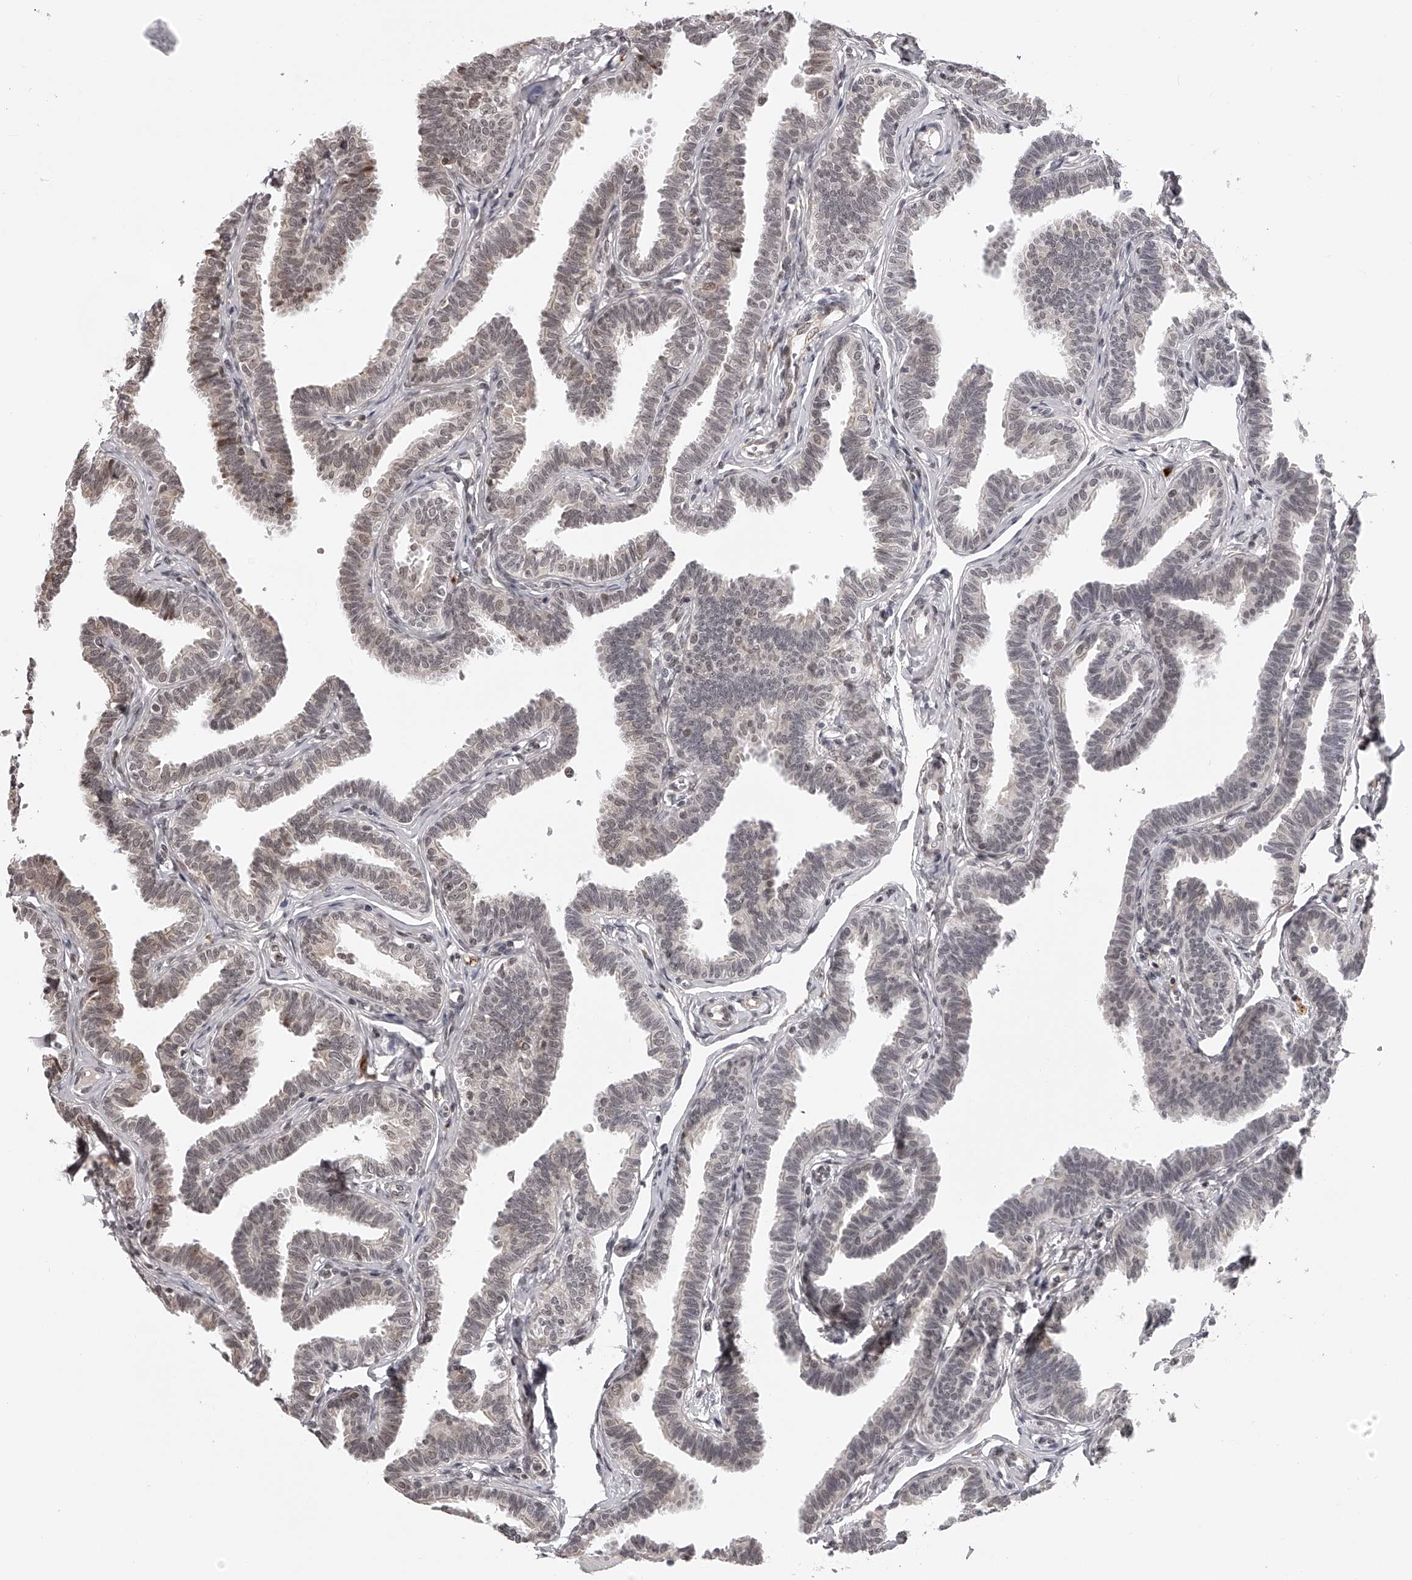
{"staining": {"intensity": "weak", "quantity": "25%-75%", "location": "cytoplasmic/membranous,nuclear"}, "tissue": "fallopian tube", "cell_type": "Glandular cells", "image_type": "normal", "snomed": [{"axis": "morphology", "description": "Normal tissue, NOS"}, {"axis": "topography", "description": "Fallopian tube"}, {"axis": "topography", "description": "Ovary"}], "caption": "Weak cytoplasmic/membranous,nuclear expression for a protein is appreciated in about 25%-75% of glandular cells of benign fallopian tube using immunohistochemistry.", "gene": "ODF2L", "patient": {"sex": "female", "age": 23}}